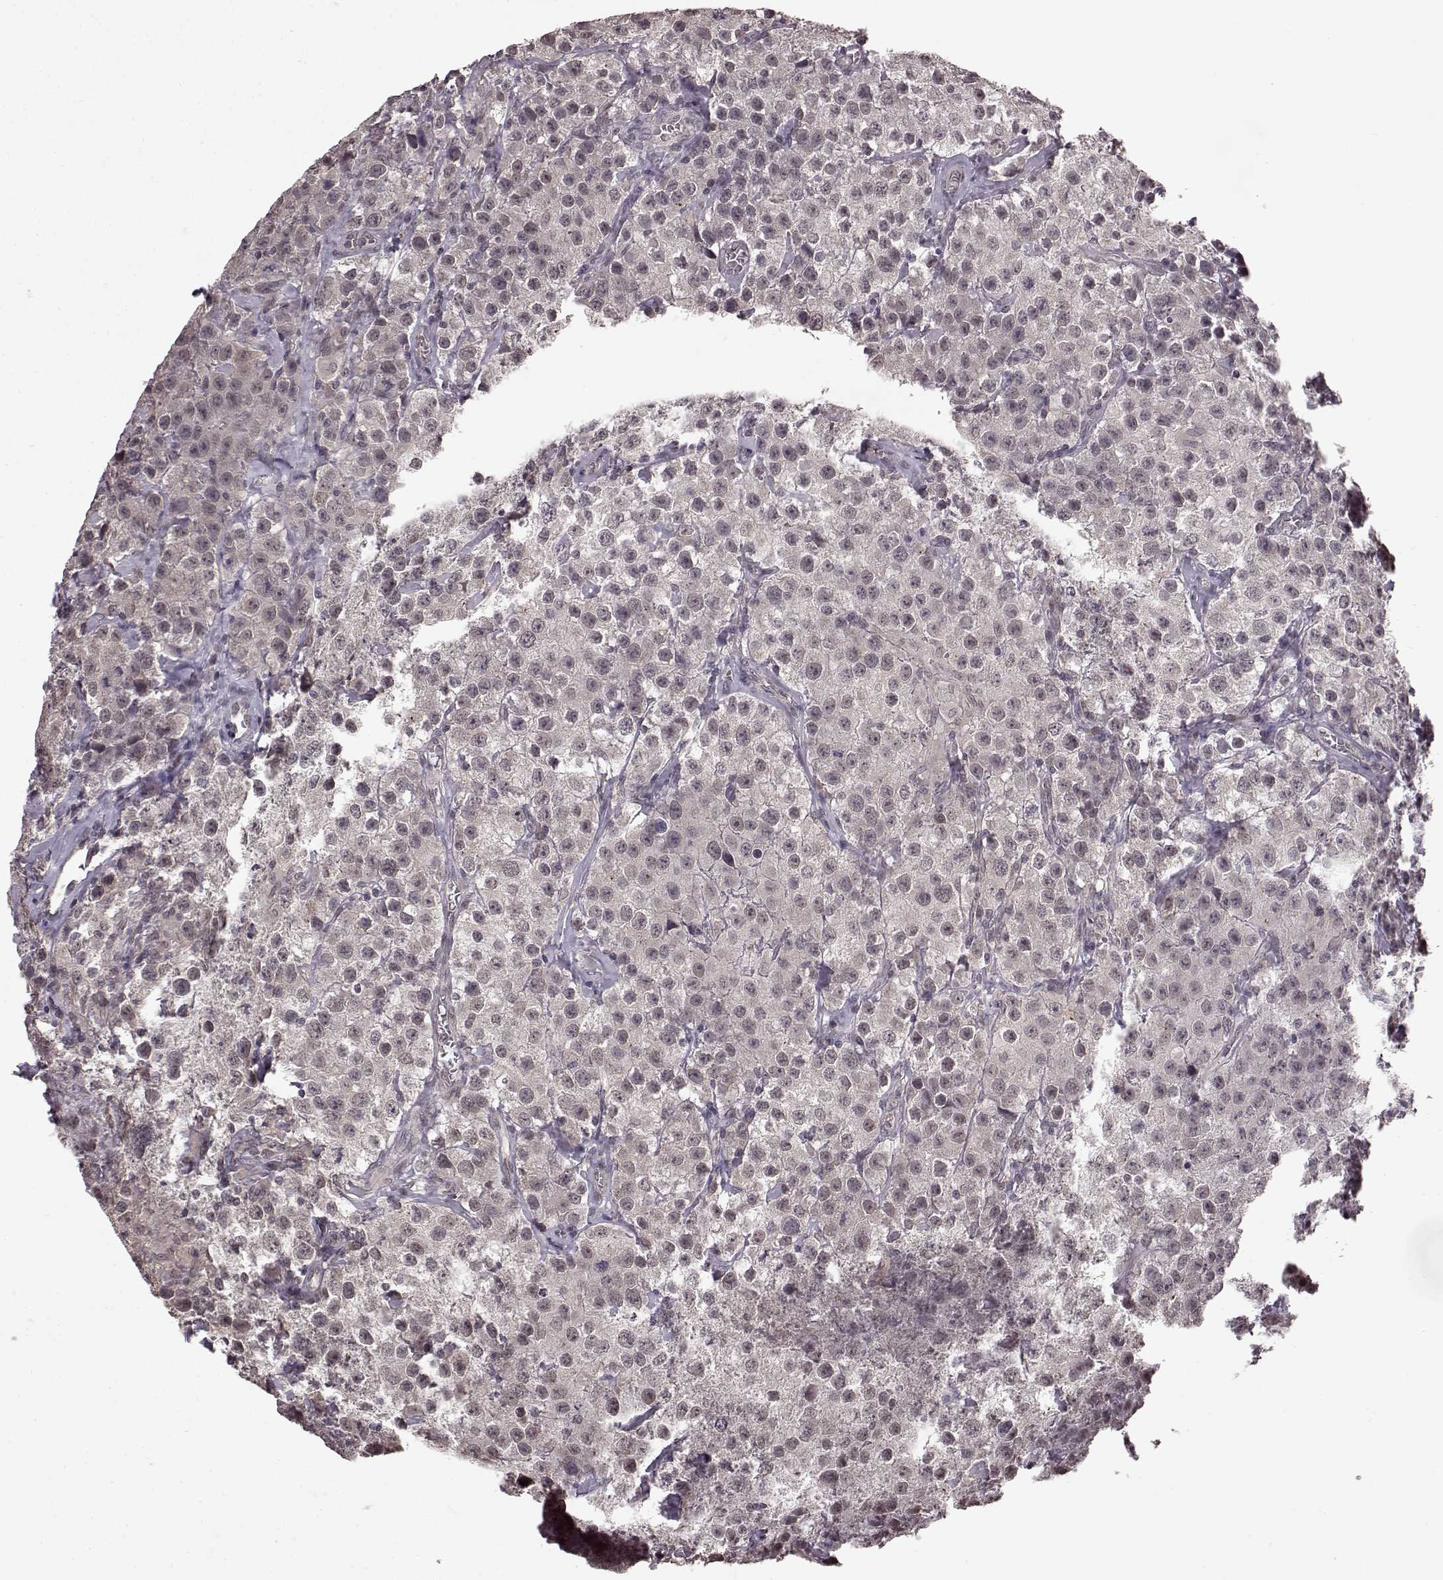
{"staining": {"intensity": "negative", "quantity": "none", "location": "none"}, "tissue": "testis cancer", "cell_type": "Tumor cells", "image_type": "cancer", "snomed": [{"axis": "morphology", "description": "Seminoma, NOS"}, {"axis": "topography", "description": "Testis"}], "caption": "A high-resolution micrograph shows immunohistochemistry (IHC) staining of seminoma (testis), which demonstrates no significant positivity in tumor cells.", "gene": "NTRK2", "patient": {"sex": "male", "age": 52}}